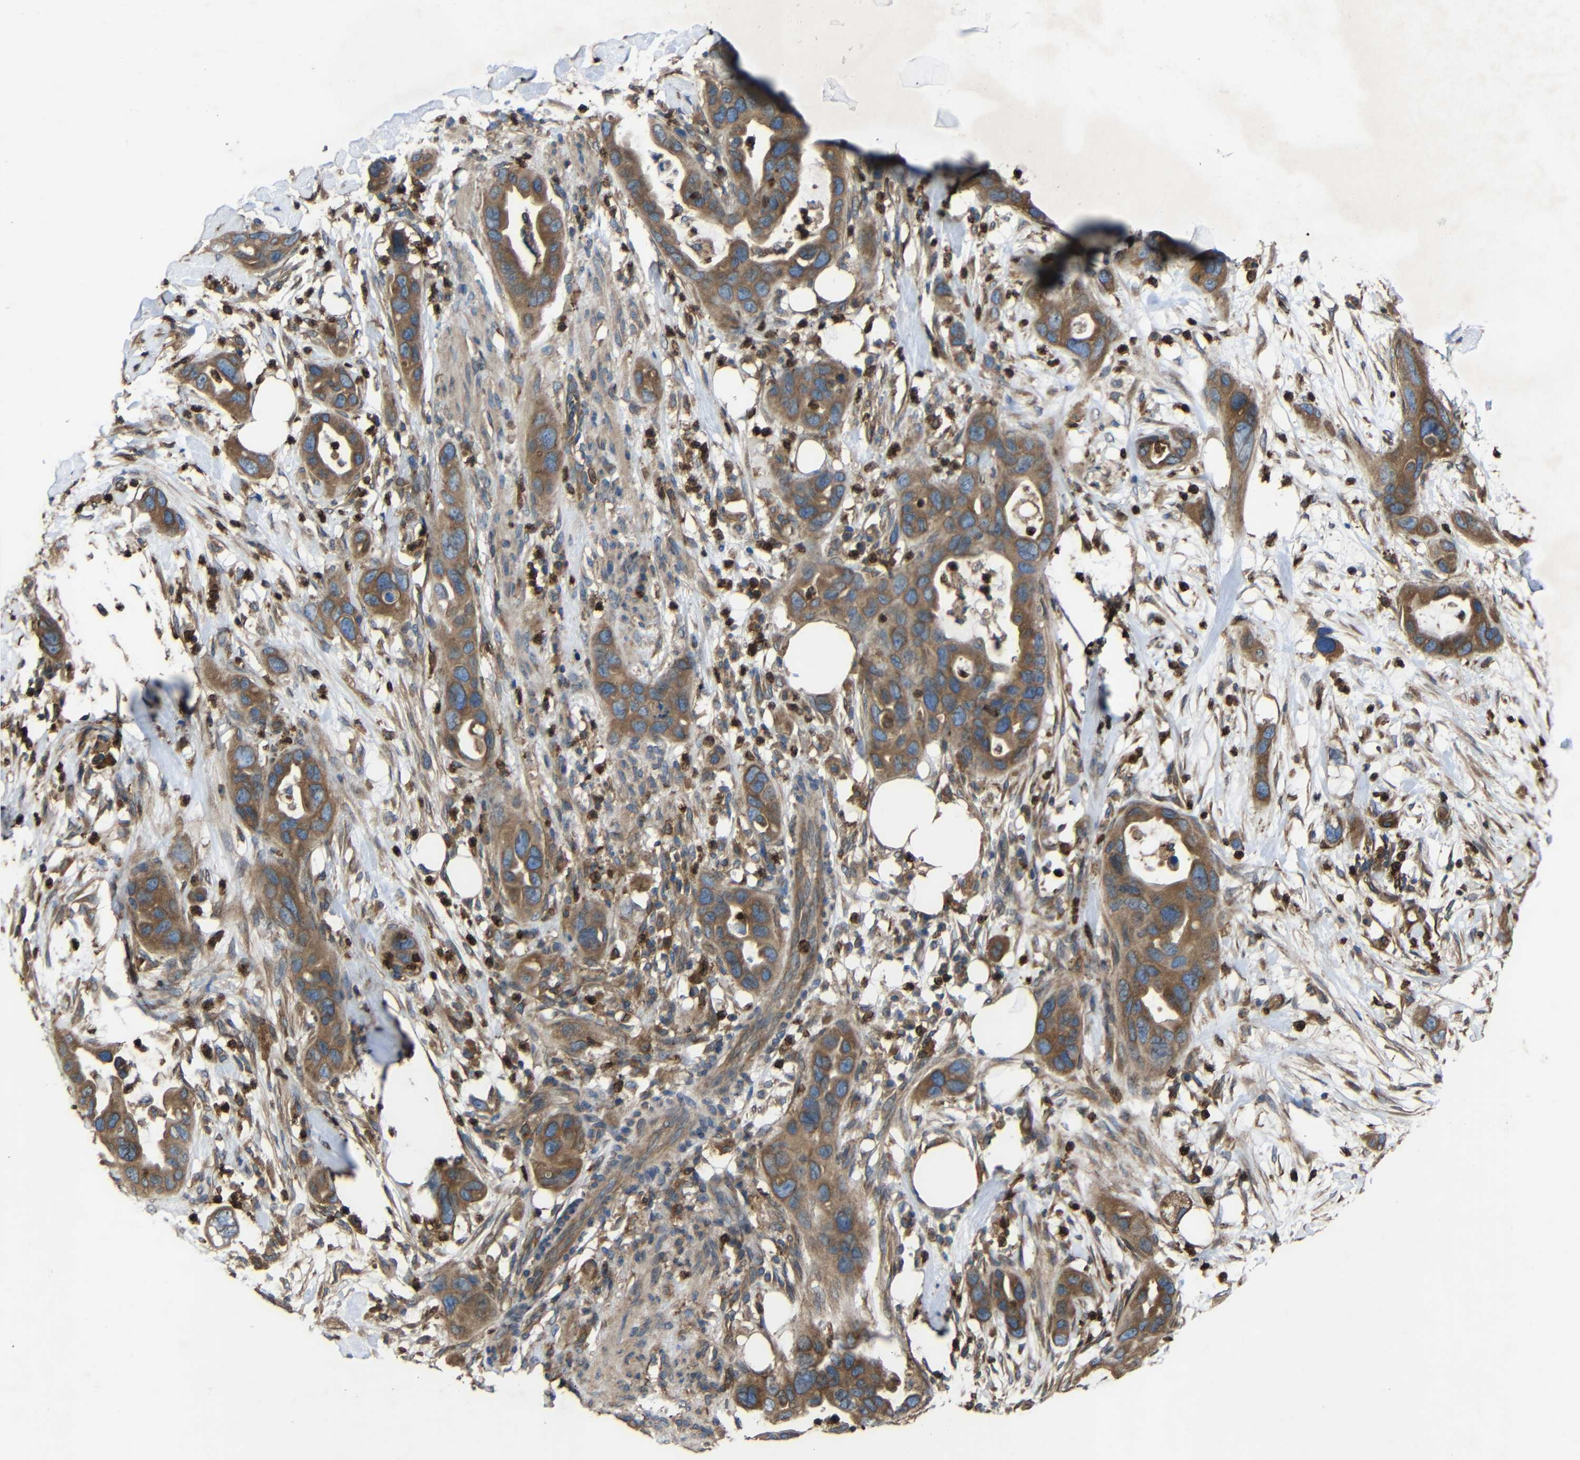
{"staining": {"intensity": "moderate", "quantity": ">75%", "location": "cytoplasmic/membranous"}, "tissue": "pancreatic cancer", "cell_type": "Tumor cells", "image_type": "cancer", "snomed": [{"axis": "morphology", "description": "Adenocarcinoma, NOS"}, {"axis": "topography", "description": "Pancreas"}], "caption": "Immunohistochemistry (DAB (3,3'-diaminobenzidine)) staining of pancreatic cancer demonstrates moderate cytoplasmic/membranous protein staining in approximately >75% of tumor cells.", "gene": "TREM2", "patient": {"sex": "female", "age": 71}}